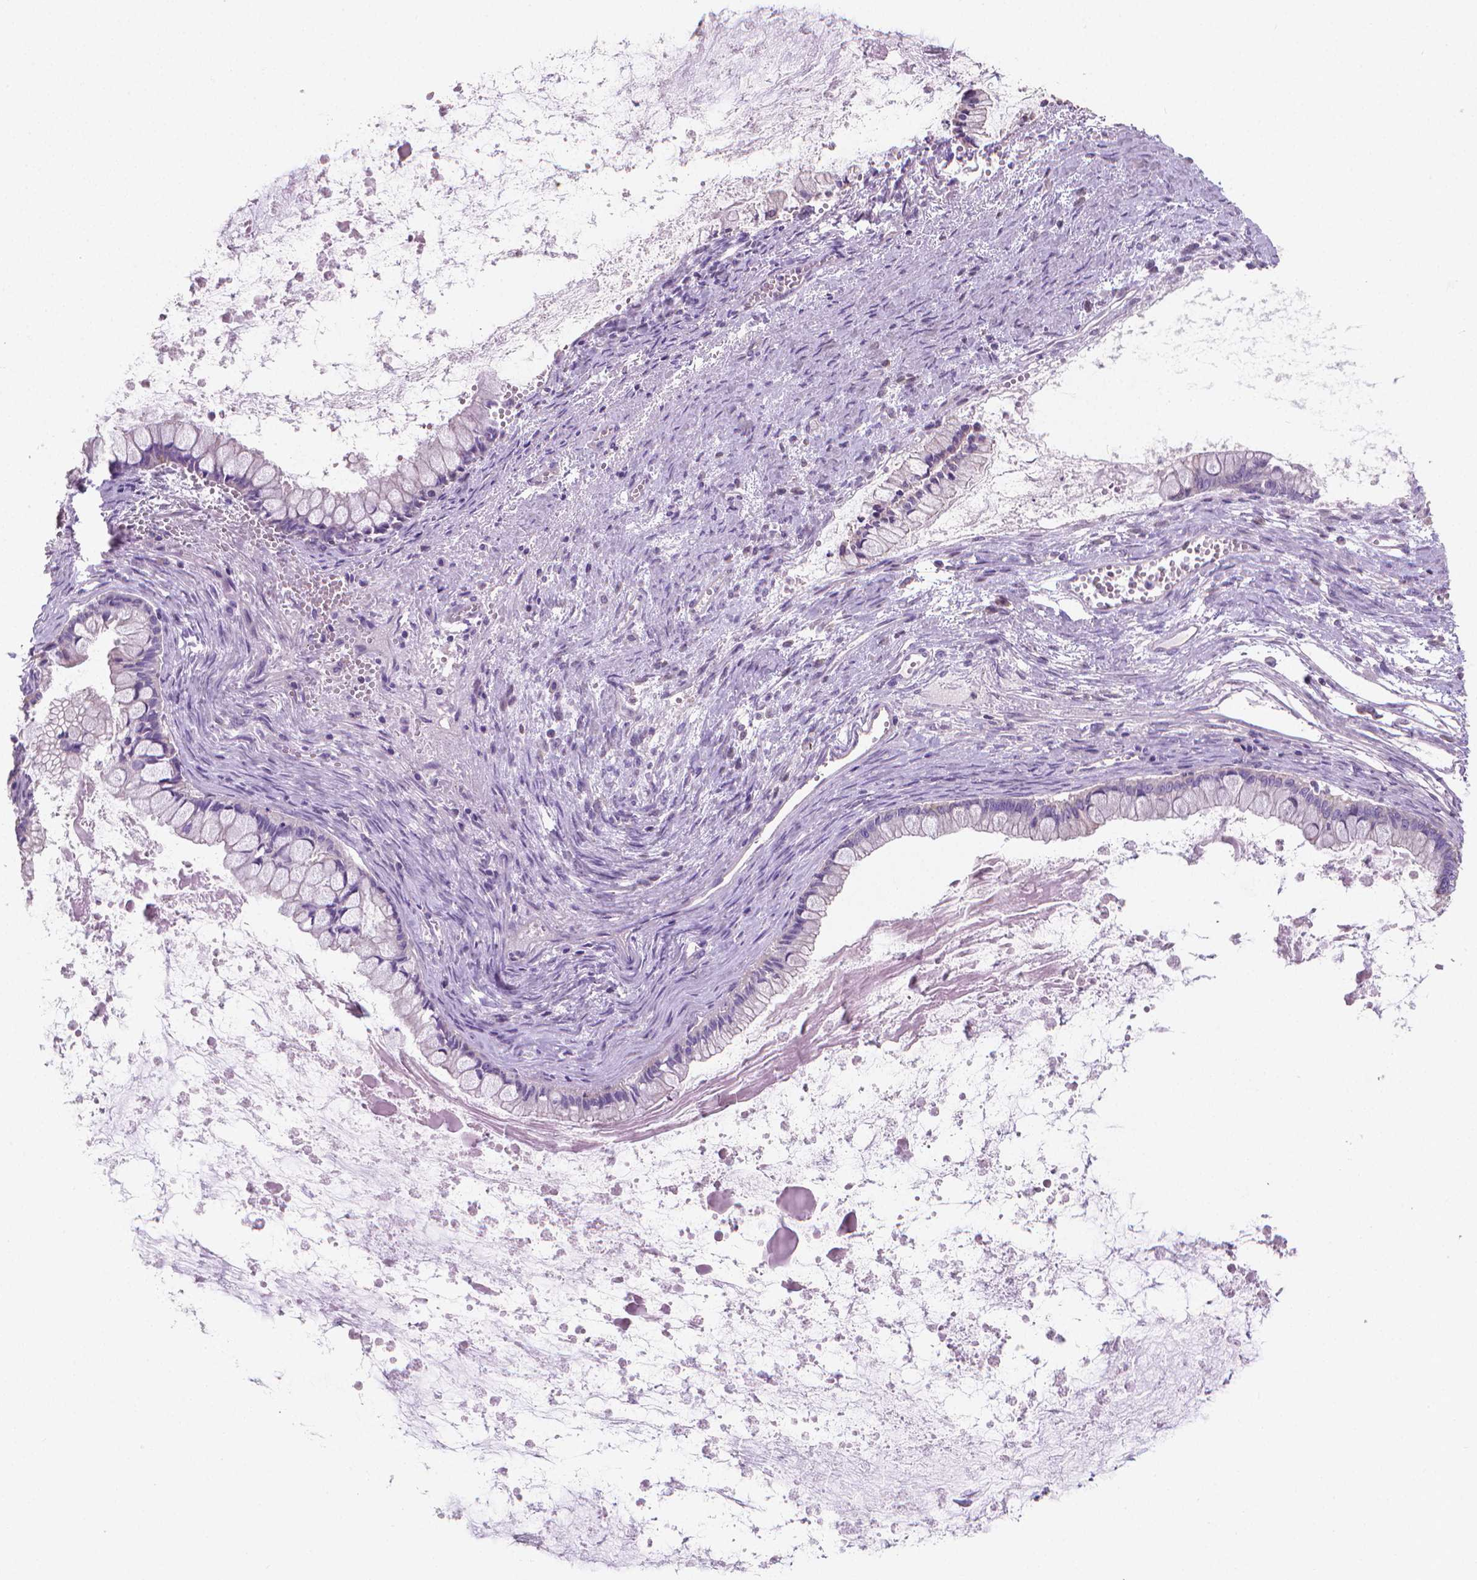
{"staining": {"intensity": "negative", "quantity": "none", "location": "none"}, "tissue": "ovarian cancer", "cell_type": "Tumor cells", "image_type": "cancer", "snomed": [{"axis": "morphology", "description": "Cystadenocarcinoma, mucinous, NOS"}, {"axis": "topography", "description": "Ovary"}], "caption": "This photomicrograph is of ovarian mucinous cystadenocarcinoma stained with IHC to label a protein in brown with the nuclei are counter-stained blue. There is no positivity in tumor cells.", "gene": "CLXN", "patient": {"sex": "female", "age": 67}}